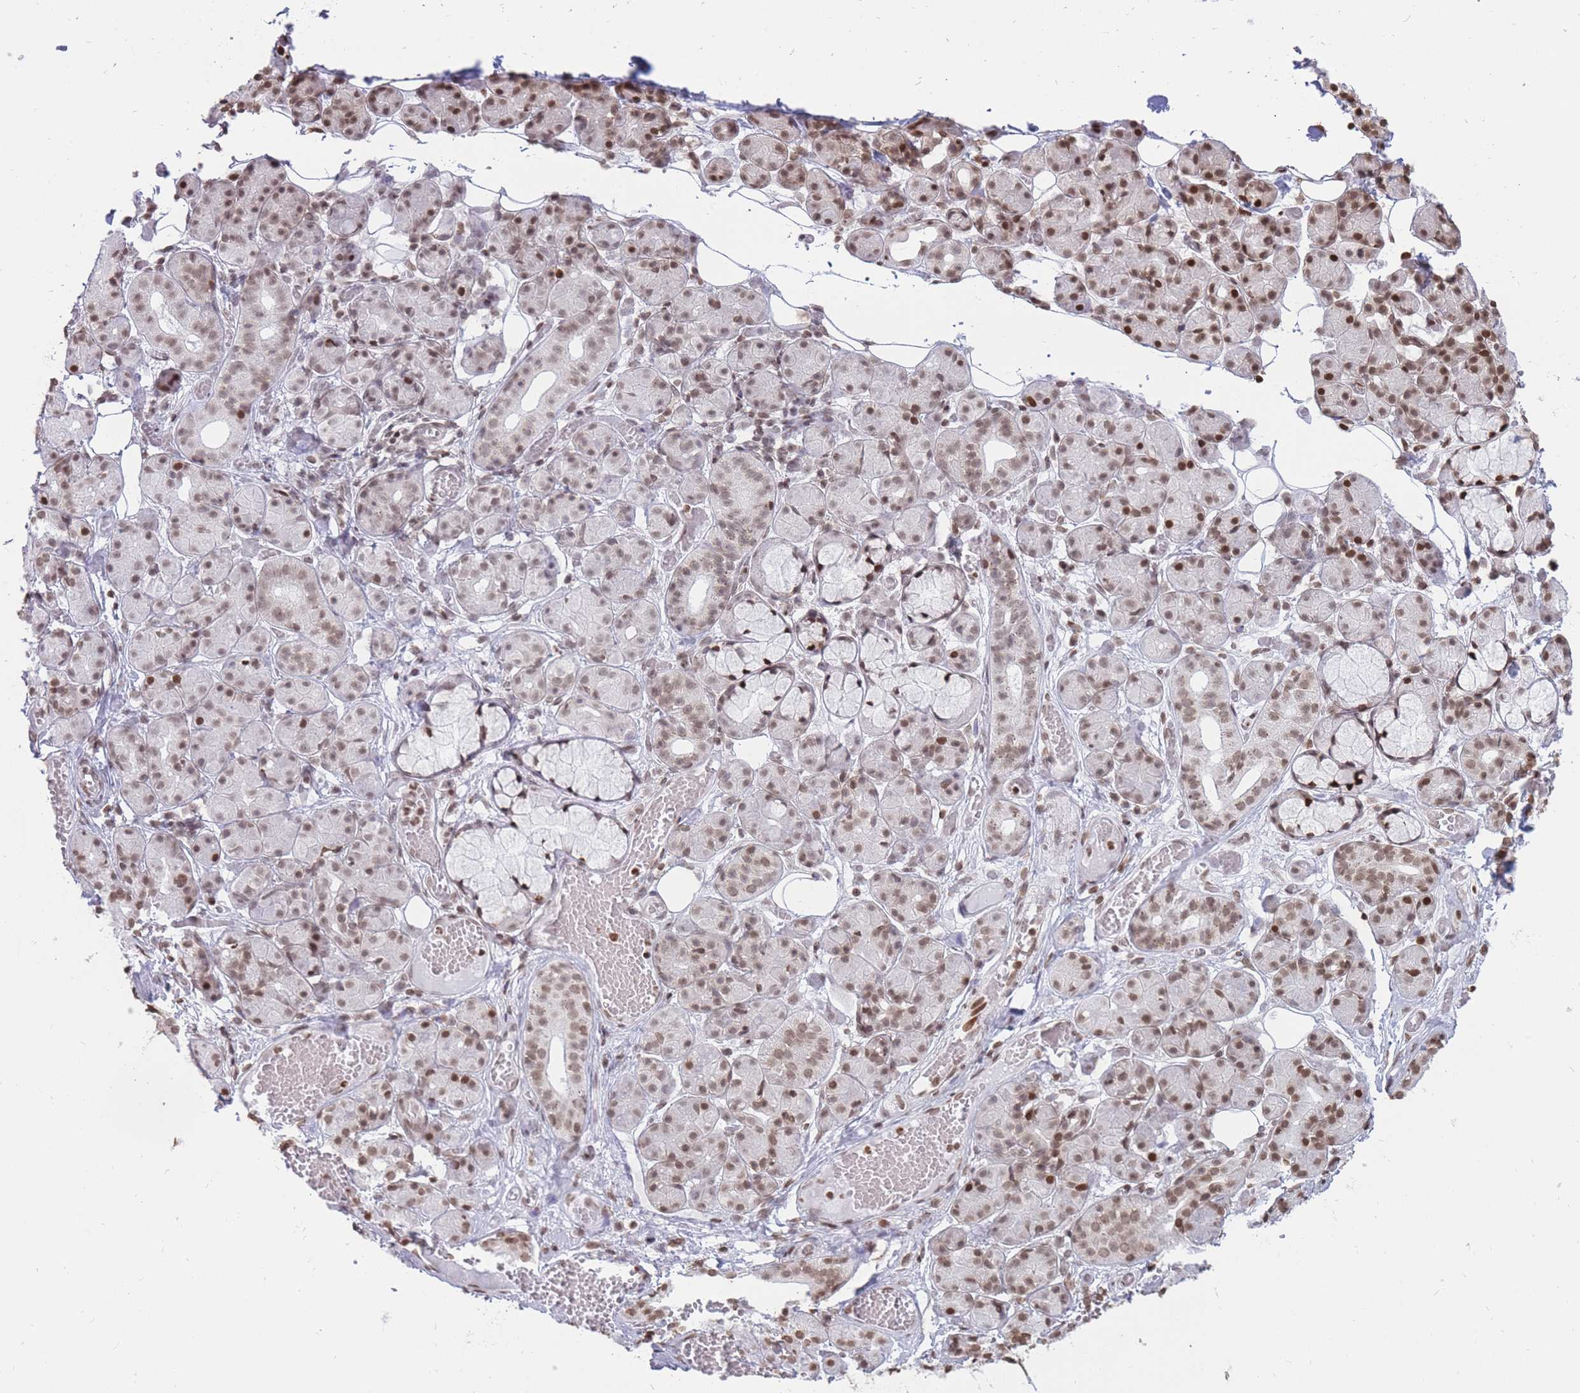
{"staining": {"intensity": "moderate", "quantity": "25%-75%", "location": "nuclear"}, "tissue": "salivary gland", "cell_type": "Glandular cells", "image_type": "normal", "snomed": [{"axis": "morphology", "description": "Normal tissue, NOS"}, {"axis": "topography", "description": "Salivary gland"}], "caption": "High-power microscopy captured an IHC image of normal salivary gland, revealing moderate nuclear staining in about 25%-75% of glandular cells. (Brightfield microscopy of DAB IHC at high magnification).", "gene": "SHISAL1", "patient": {"sex": "male", "age": 63}}